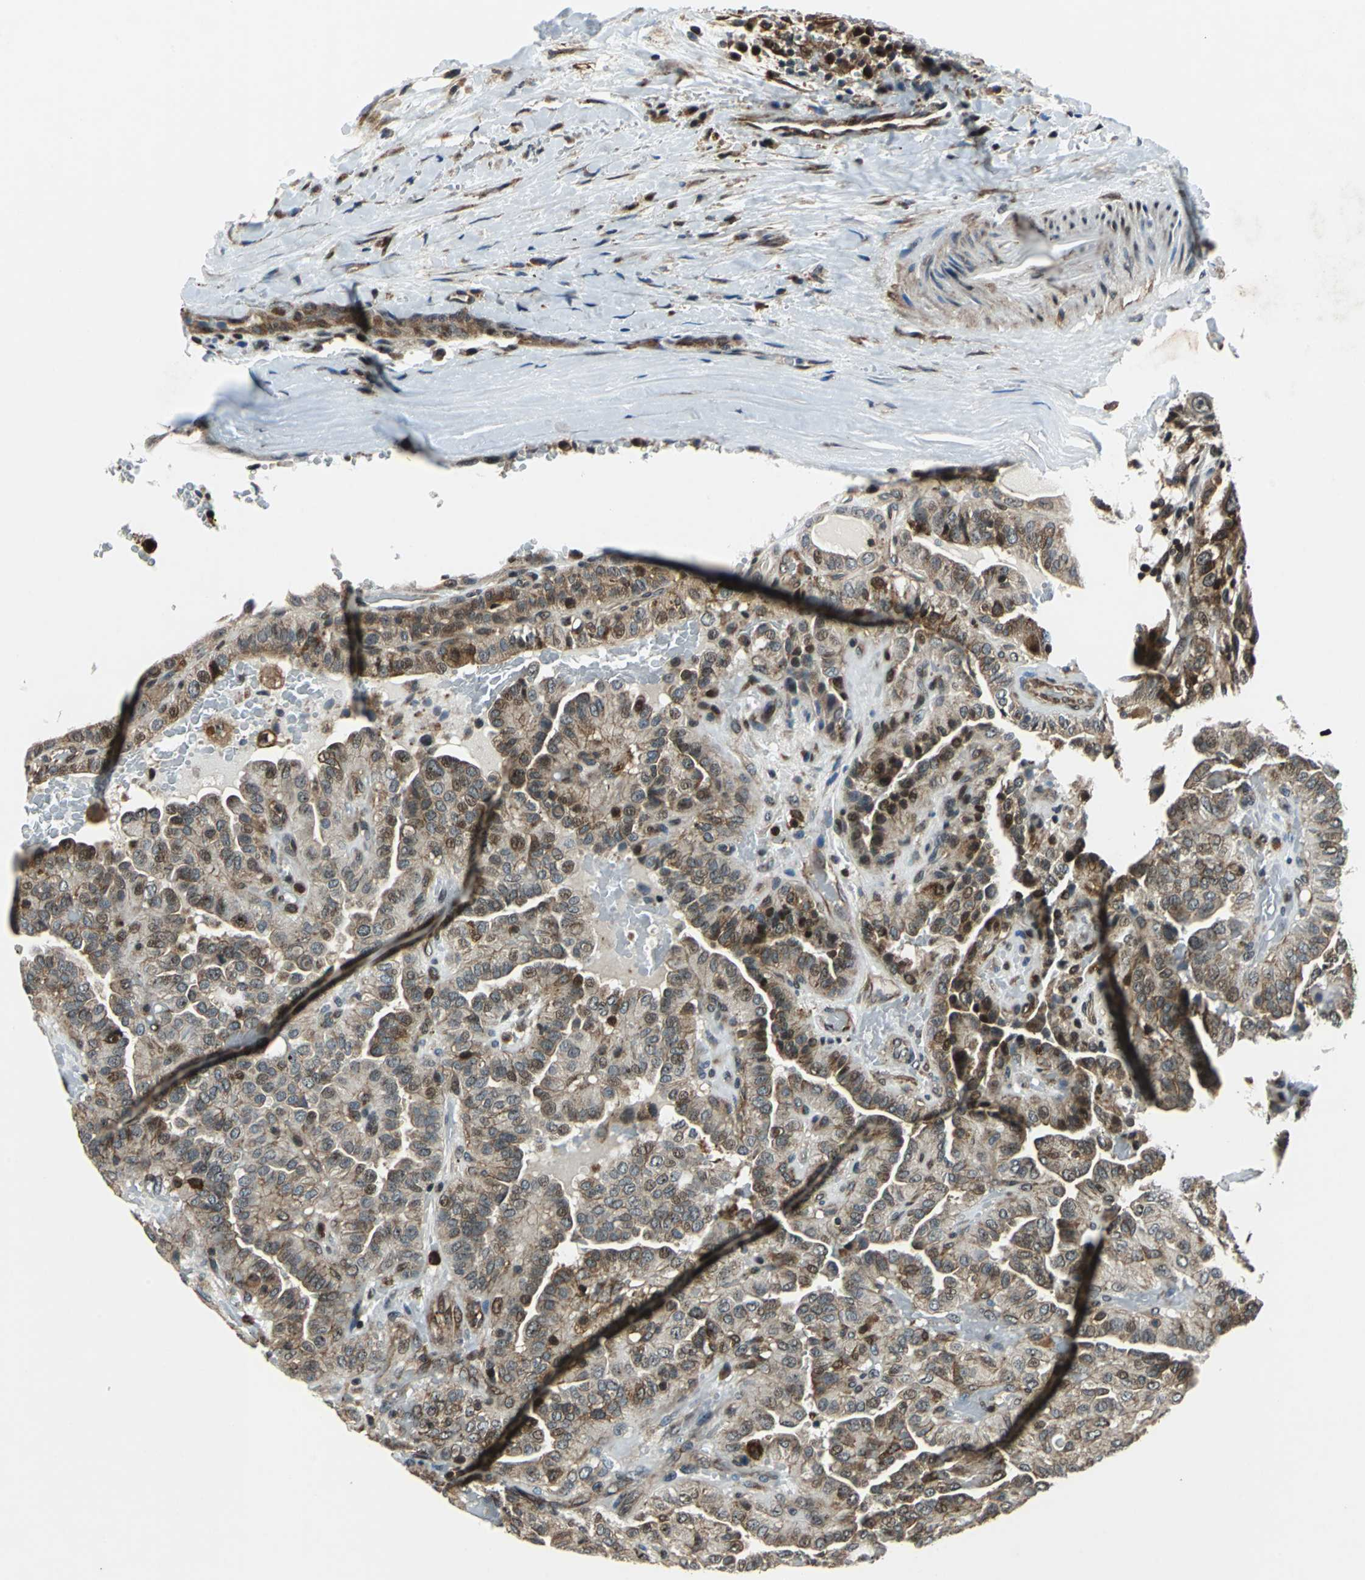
{"staining": {"intensity": "moderate", "quantity": "25%-75%", "location": "cytoplasmic/membranous"}, "tissue": "thyroid cancer", "cell_type": "Tumor cells", "image_type": "cancer", "snomed": [{"axis": "morphology", "description": "Papillary adenocarcinoma, NOS"}, {"axis": "topography", "description": "Thyroid gland"}], "caption": "Immunohistochemistry (IHC) image of thyroid papillary adenocarcinoma stained for a protein (brown), which shows medium levels of moderate cytoplasmic/membranous positivity in approximately 25%-75% of tumor cells.", "gene": "AATF", "patient": {"sex": "male", "age": 77}}